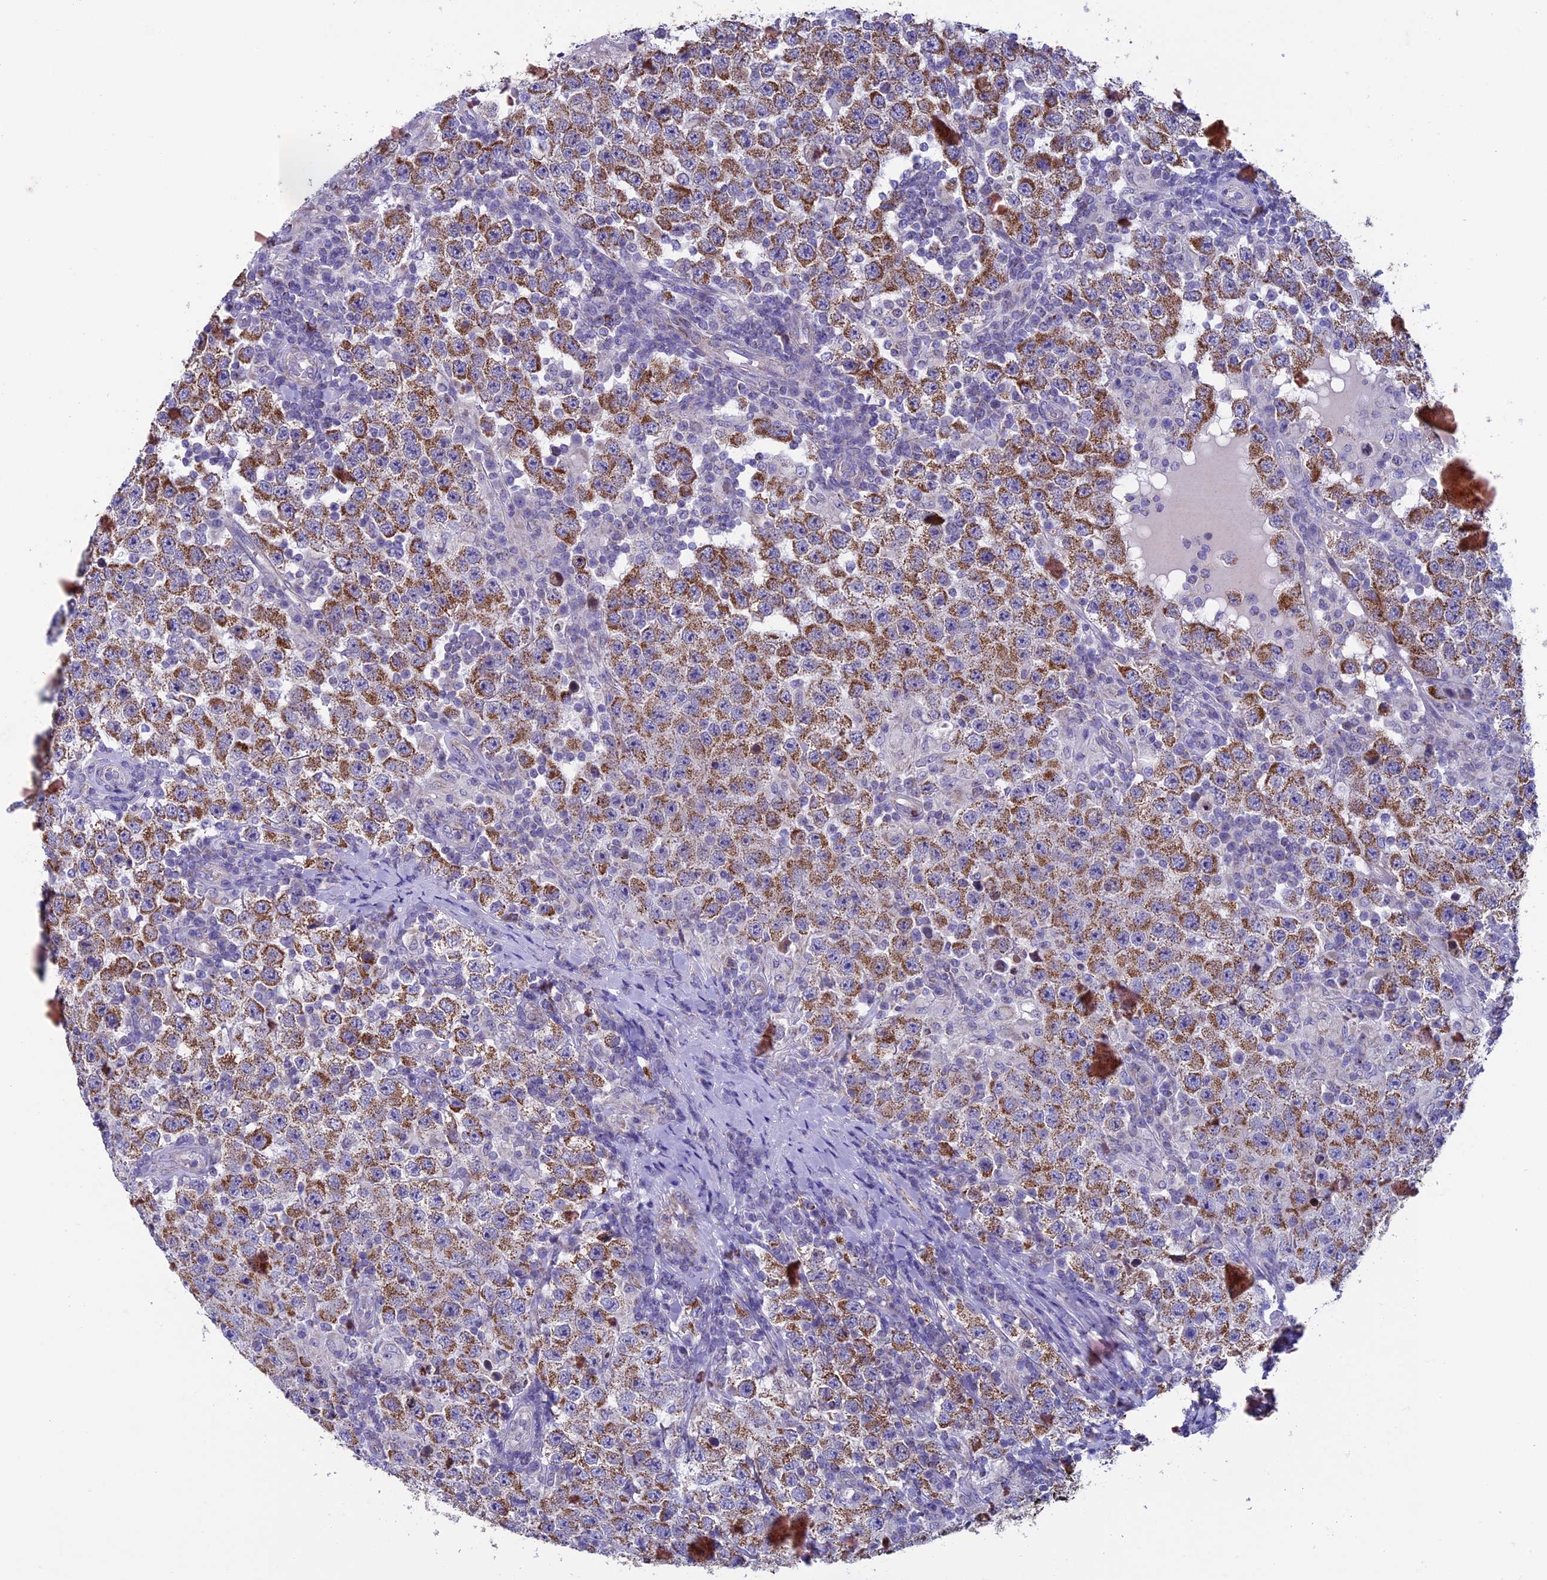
{"staining": {"intensity": "moderate", "quantity": ">75%", "location": "cytoplasmic/membranous"}, "tissue": "testis cancer", "cell_type": "Tumor cells", "image_type": "cancer", "snomed": [{"axis": "morphology", "description": "Normal tissue, NOS"}, {"axis": "morphology", "description": "Urothelial carcinoma, High grade"}, {"axis": "morphology", "description": "Seminoma, NOS"}, {"axis": "morphology", "description": "Carcinoma, Embryonal, NOS"}, {"axis": "topography", "description": "Urinary bladder"}, {"axis": "topography", "description": "Testis"}], "caption": "Protein analysis of testis seminoma tissue exhibits moderate cytoplasmic/membranous staining in about >75% of tumor cells.", "gene": "MFSD12", "patient": {"sex": "male", "age": 41}}